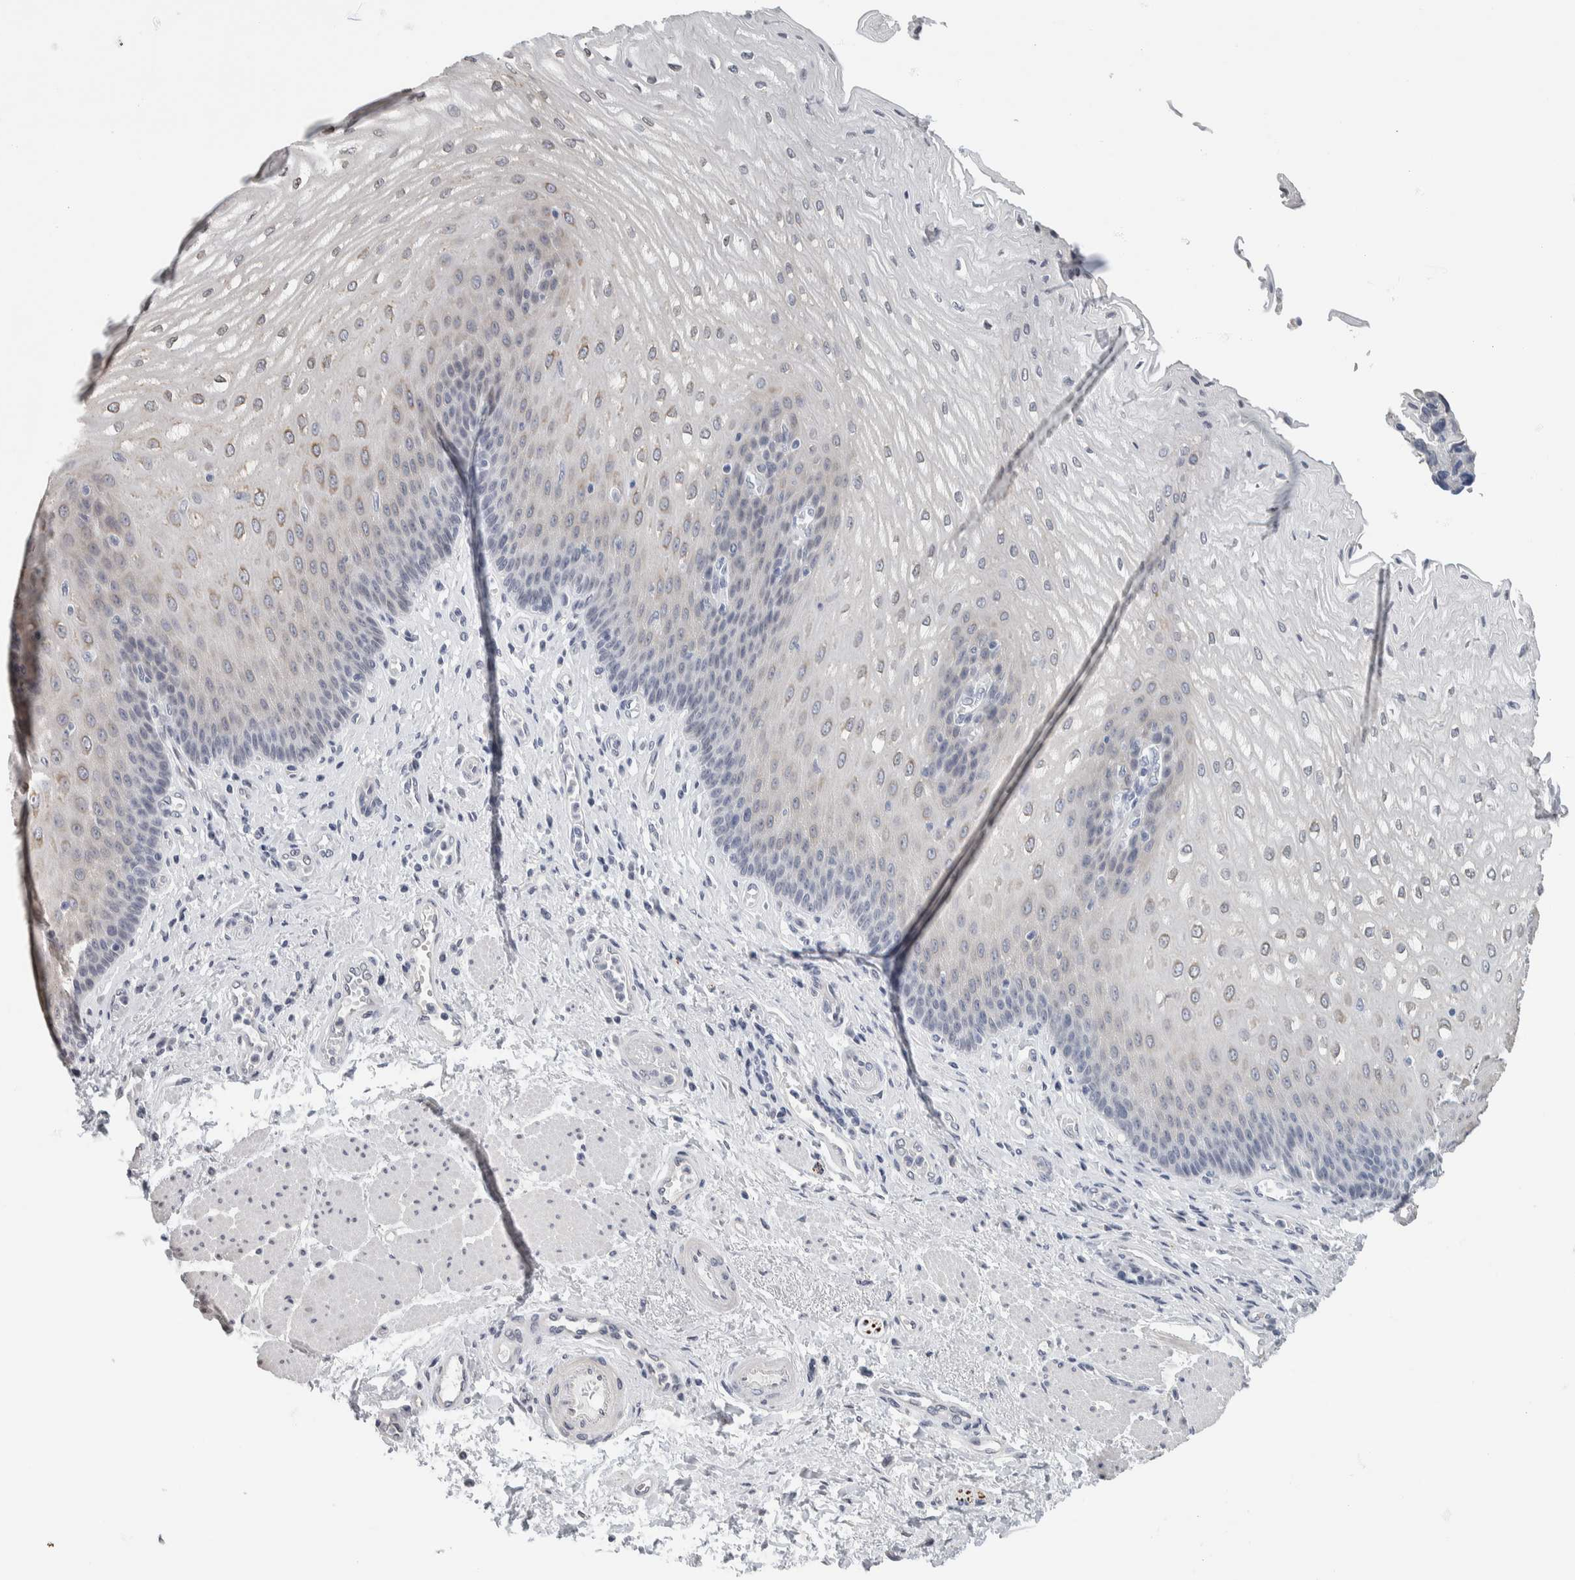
{"staining": {"intensity": "weak", "quantity": "<25%", "location": "cytoplasmic/membranous"}, "tissue": "esophagus", "cell_type": "Squamous epithelial cells", "image_type": "normal", "snomed": [{"axis": "morphology", "description": "Normal tissue, NOS"}, {"axis": "topography", "description": "Esophagus"}], "caption": "This is an immunohistochemistry image of unremarkable esophagus. There is no staining in squamous epithelial cells.", "gene": "NEFM", "patient": {"sex": "male", "age": 54}}